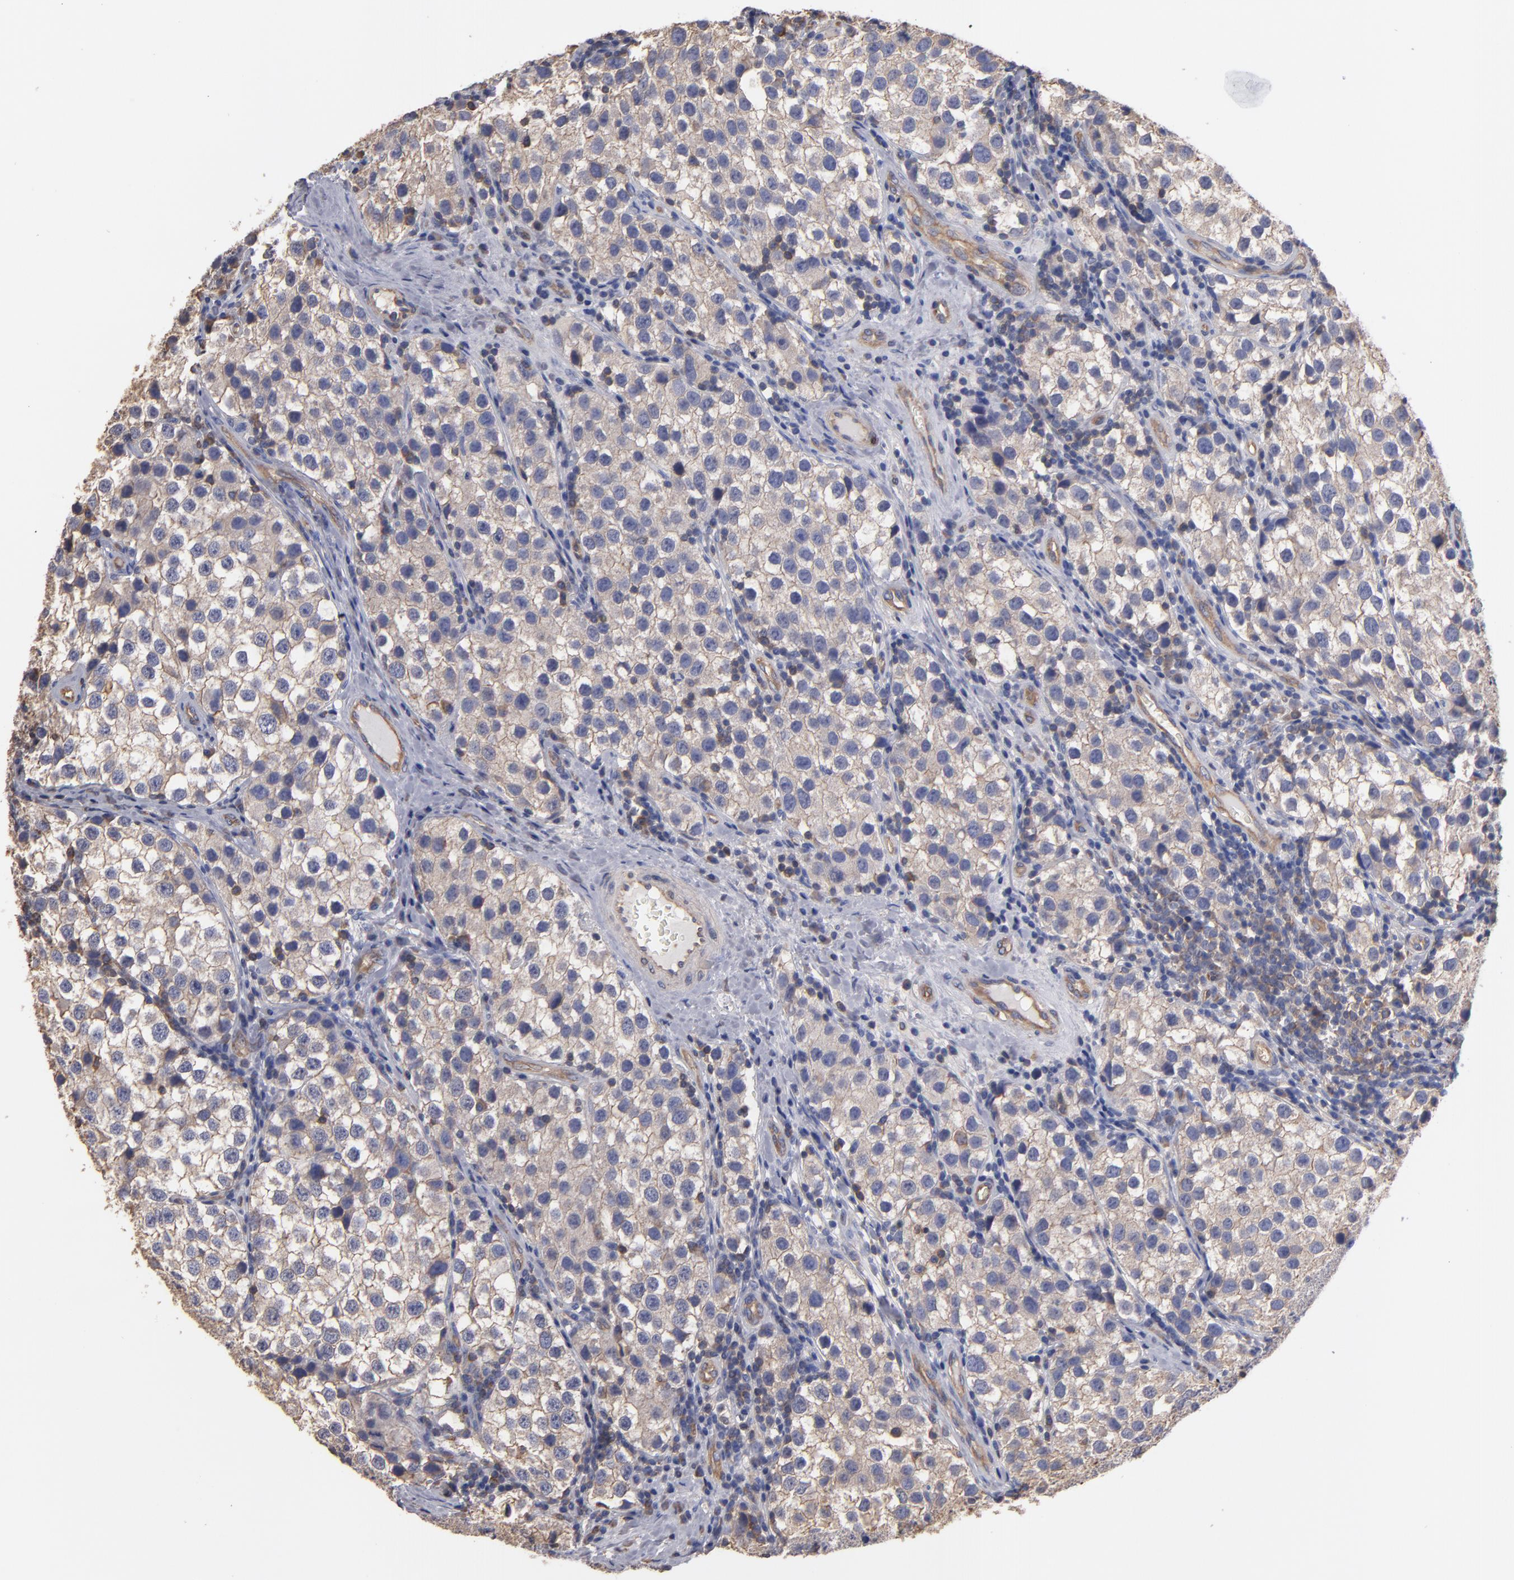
{"staining": {"intensity": "weak", "quantity": "25%-75%", "location": "cytoplasmic/membranous"}, "tissue": "testis cancer", "cell_type": "Tumor cells", "image_type": "cancer", "snomed": [{"axis": "morphology", "description": "Seminoma, NOS"}, {"axis": "topography", "description": "Testis"}], "caption": "DAB (3,3'-diaminobenzidine) immunohistochemical staining of seminoma (testis) demonstrates weak cytoplasmic/membranous protein expression in approximately 25%-75% of tumor cells. (IHC, brightfield microscopy, high magnification).", "gene": "ESYT2", "patient": {"sex": "male", "age": 39}}